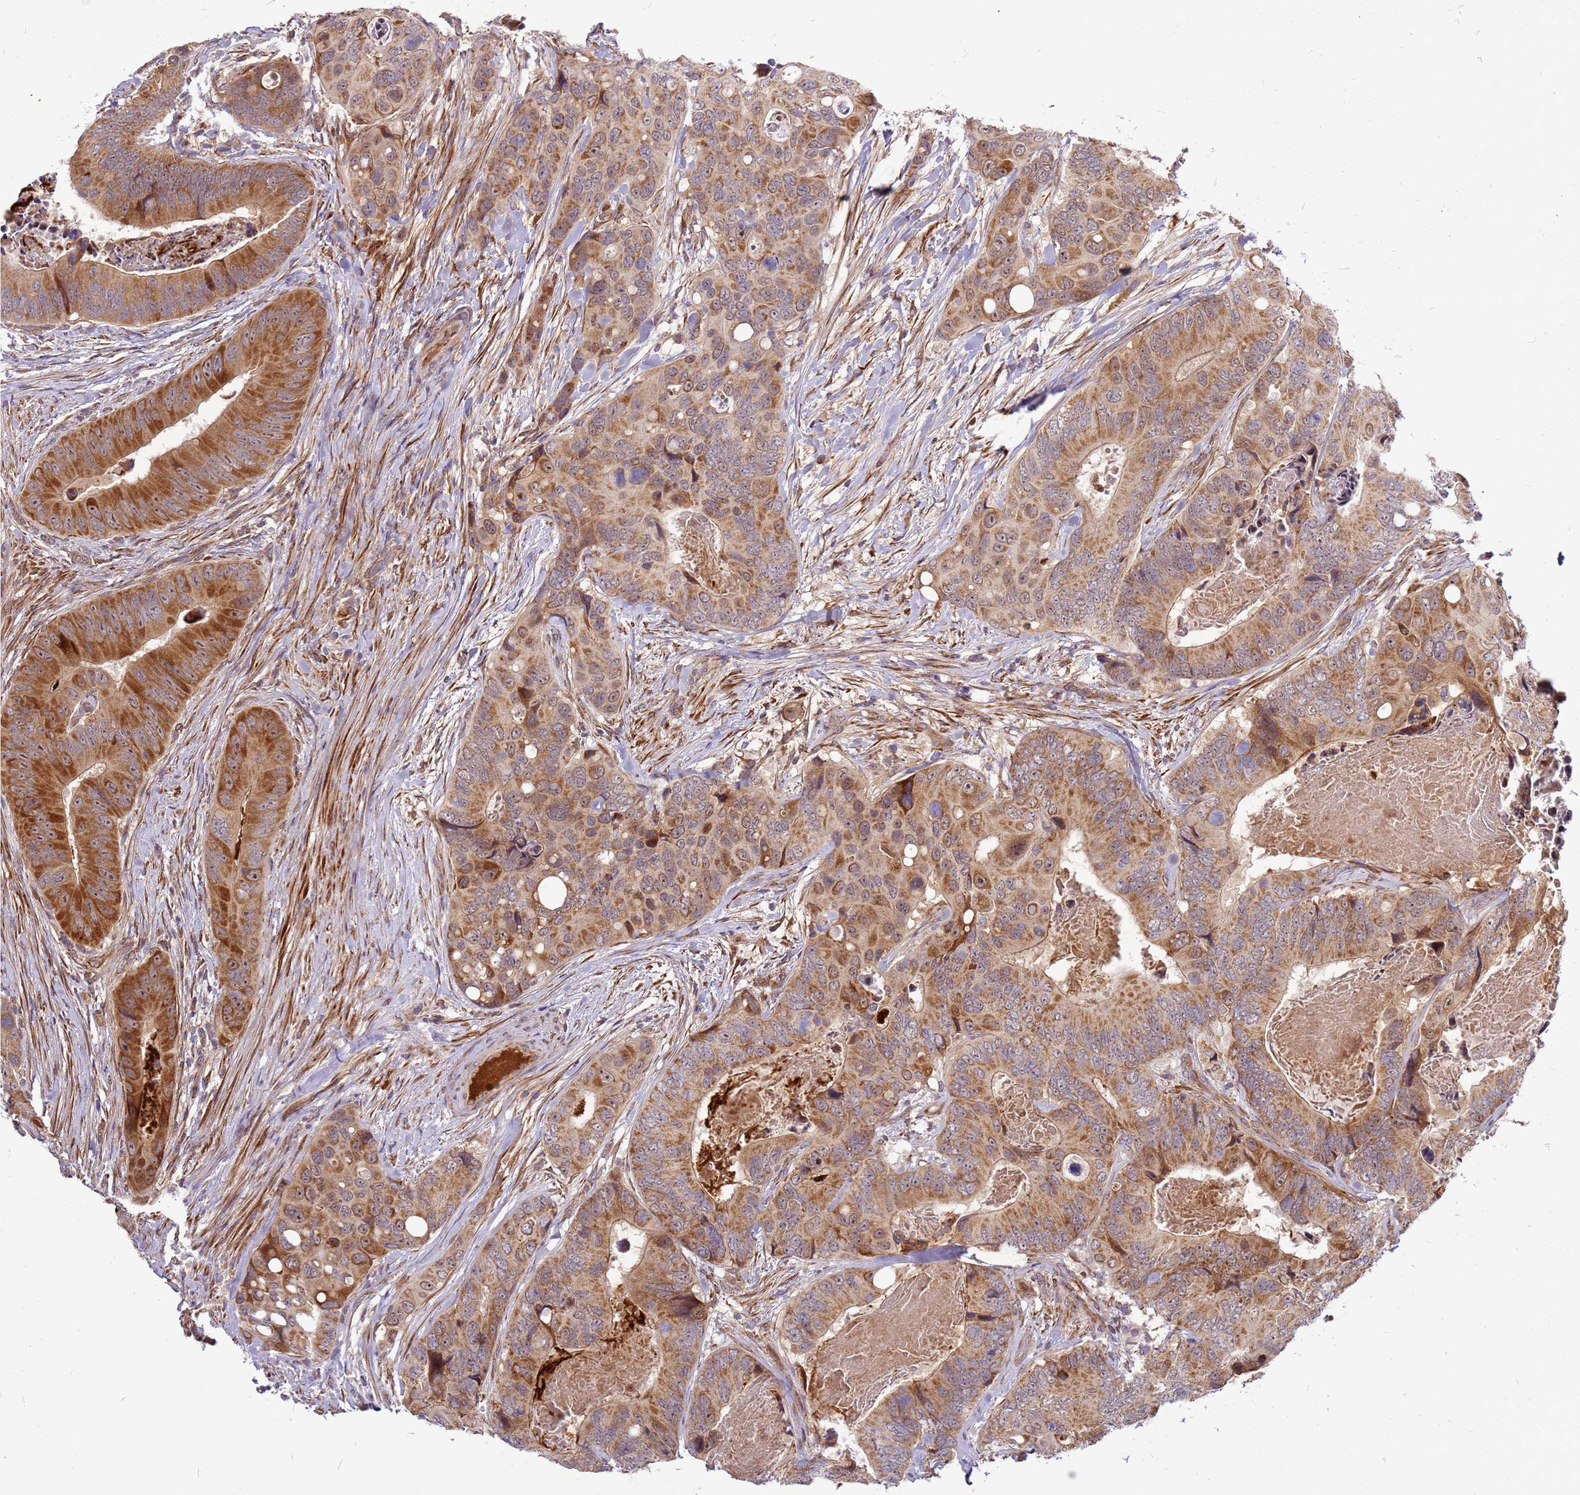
{"staining": {"intensity": "moderate", "quantity": ">75%", "location": "cytoplasmic/membranous"}, "tissue": "colorectal cancer", "cell_type": "Tumor cells", "image_type": "cancer", "snomed": [{"axis": "morphology", "description": "Adenocarcinoma, NOS"}, {"axis": "topography", "description": "Colon"}], "caption": "Immunohistochemistry (DAB (3,3'-diaminobenzidine)) staining of adenocarcinoma (colorectal) demonstrates moderate cytoplasmic/membranous protein positivity in about >75% of tumor cells. The staining was performed using DAB to visualize the protein expression in brown, while the nuclei were stained in blue with hematoxylin (Magnification: 20x).", "gene": "CCDC159", "patient": {"sex": "male", "age": 84}}